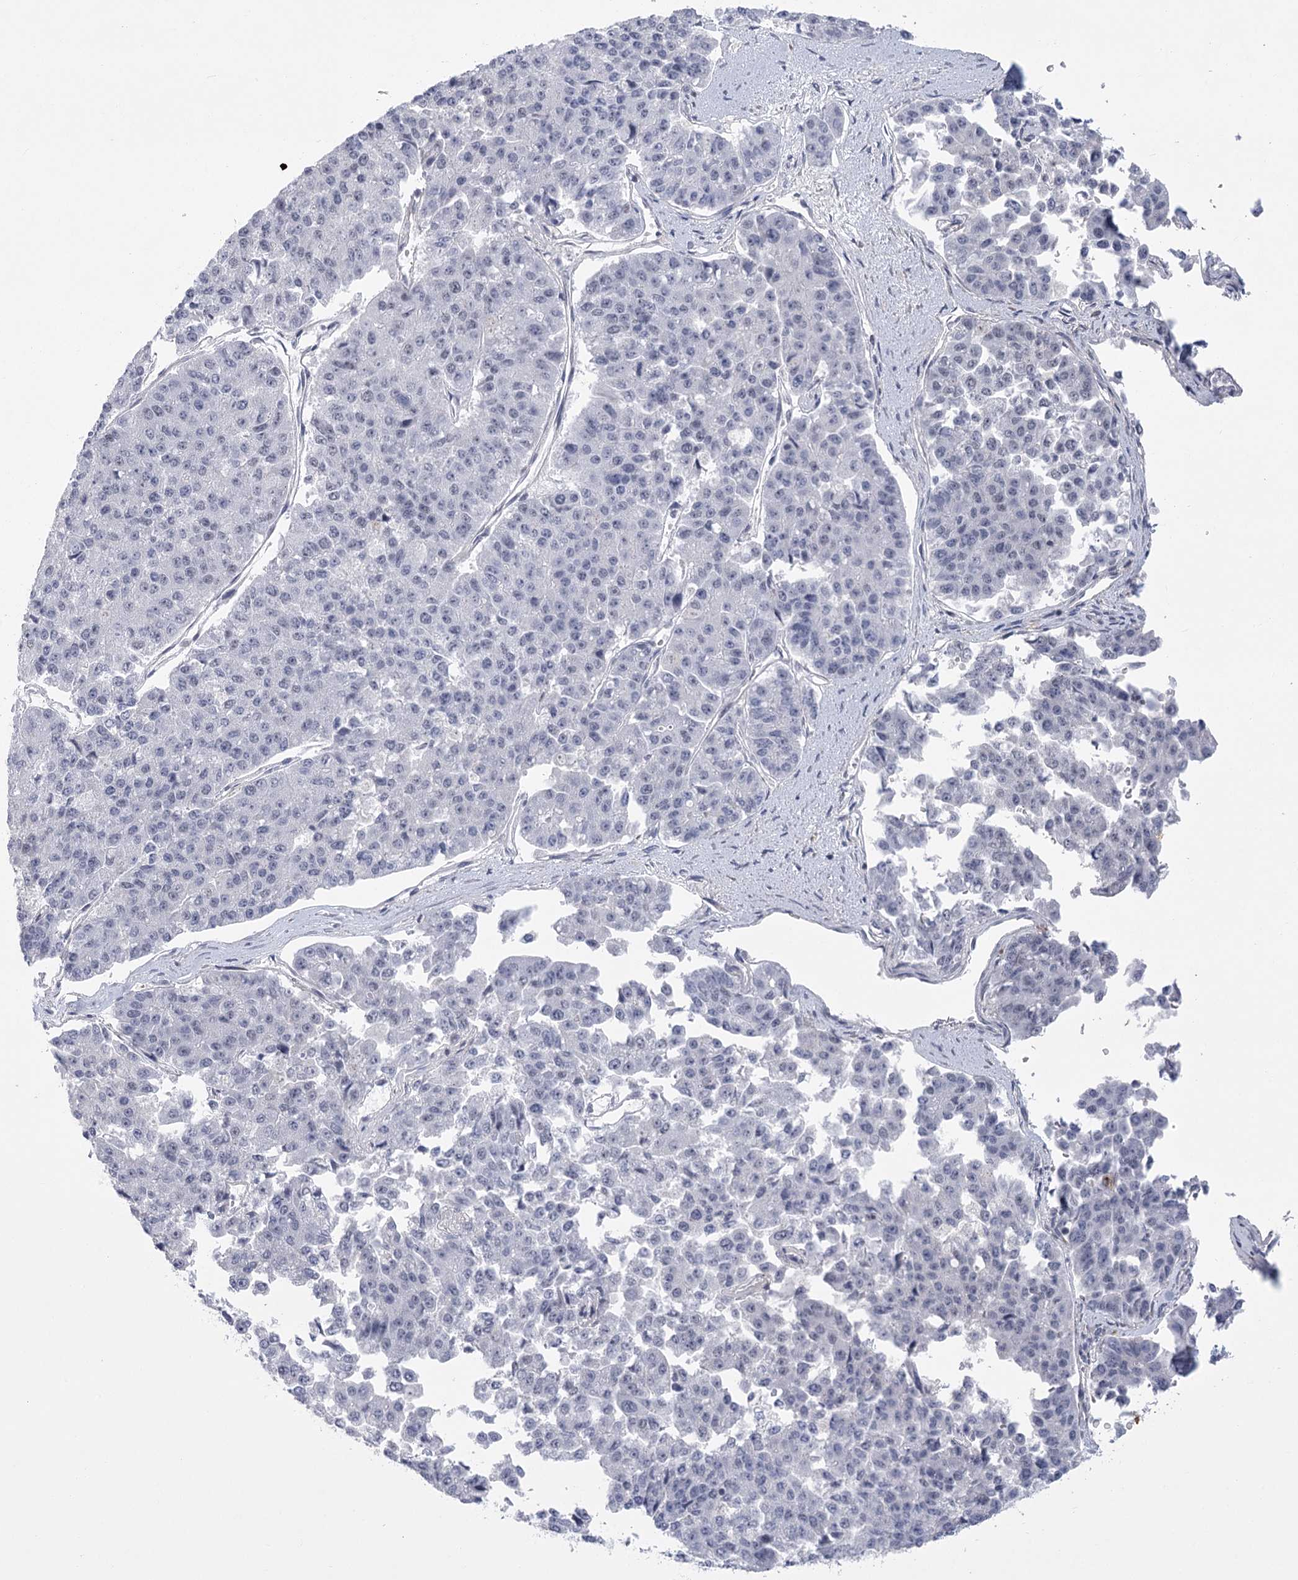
{"staining": {"intensity": "negative", "quantity": "none", "location": "none"}, "tissue": "pancreatic cancer", "cell_type": "Tumor cells", "image_type": "cancer", "snomed": [{"axis": "morphology", "description": "Adenocarcinoma, NOS"}, {"axis": "topography", "description": "Pancreas"}], "caption": "The micrograph demonstrates no staining of tumor cells in pancreatic adenocarcinoma.", "gene": "FAM76B", "patient": {"sex": "male", "age": 50}}